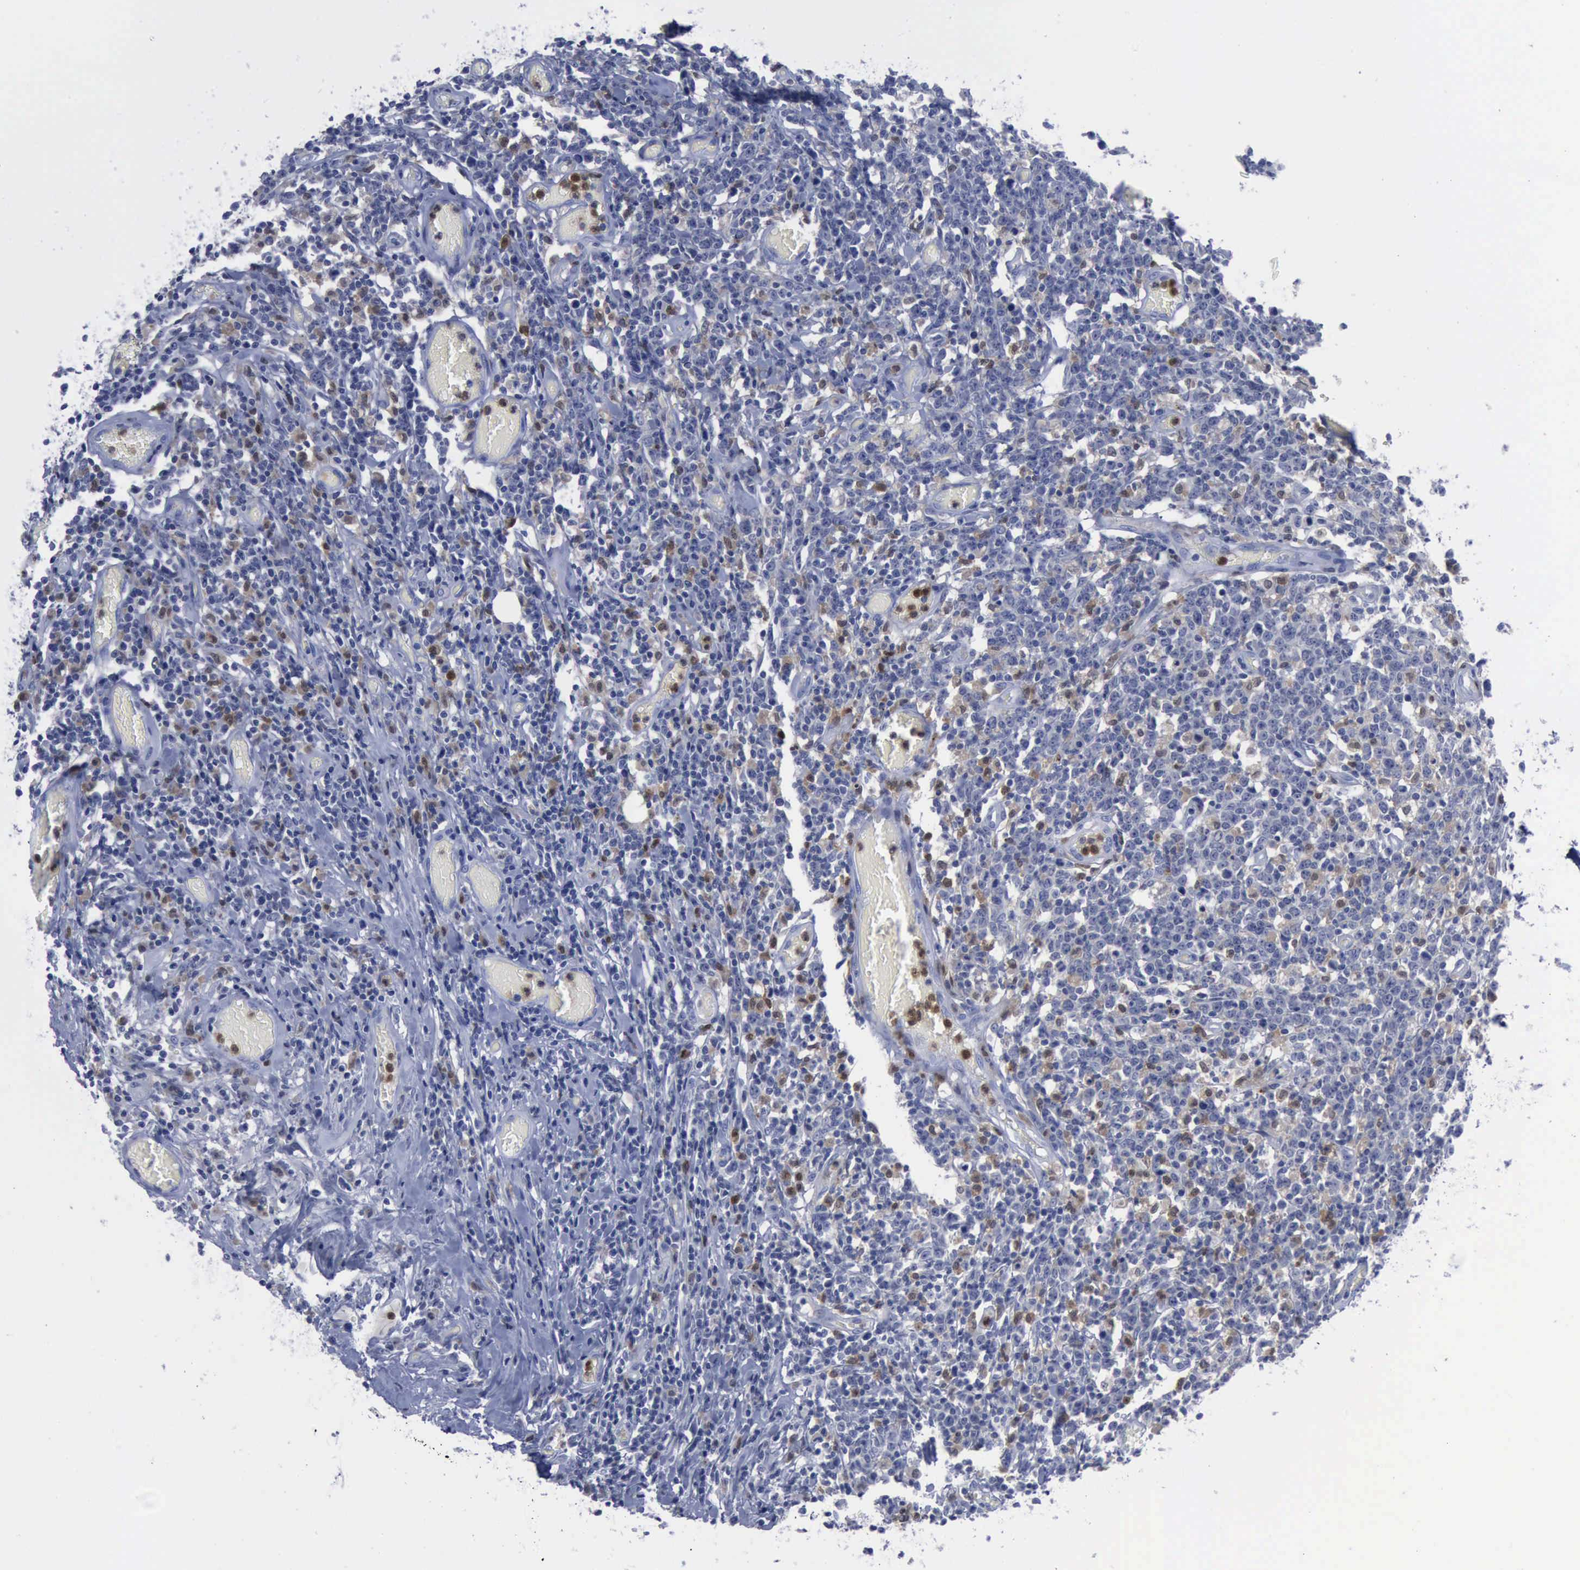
{"staining": {"intensity": "negative", "quantity": "none", "location": "none"}, "tissue": "lymphoma", "cell_type": "Tumor cells", "image_type": "cancer", "snomed": [{"axis": "morphology", "description": "Malignant lymphoma, non-Hodgkin's type, High grade"}, {"axis": "topography", "description": "Colon"}], "caption": "This is a micrograph of IHC staining of high-grade malignant lymphoma, non-Hodgkin's type, which shows no expression in tumor cells.", "gene": "CSTA", "patient": {"sex": "male", "age": 82}}